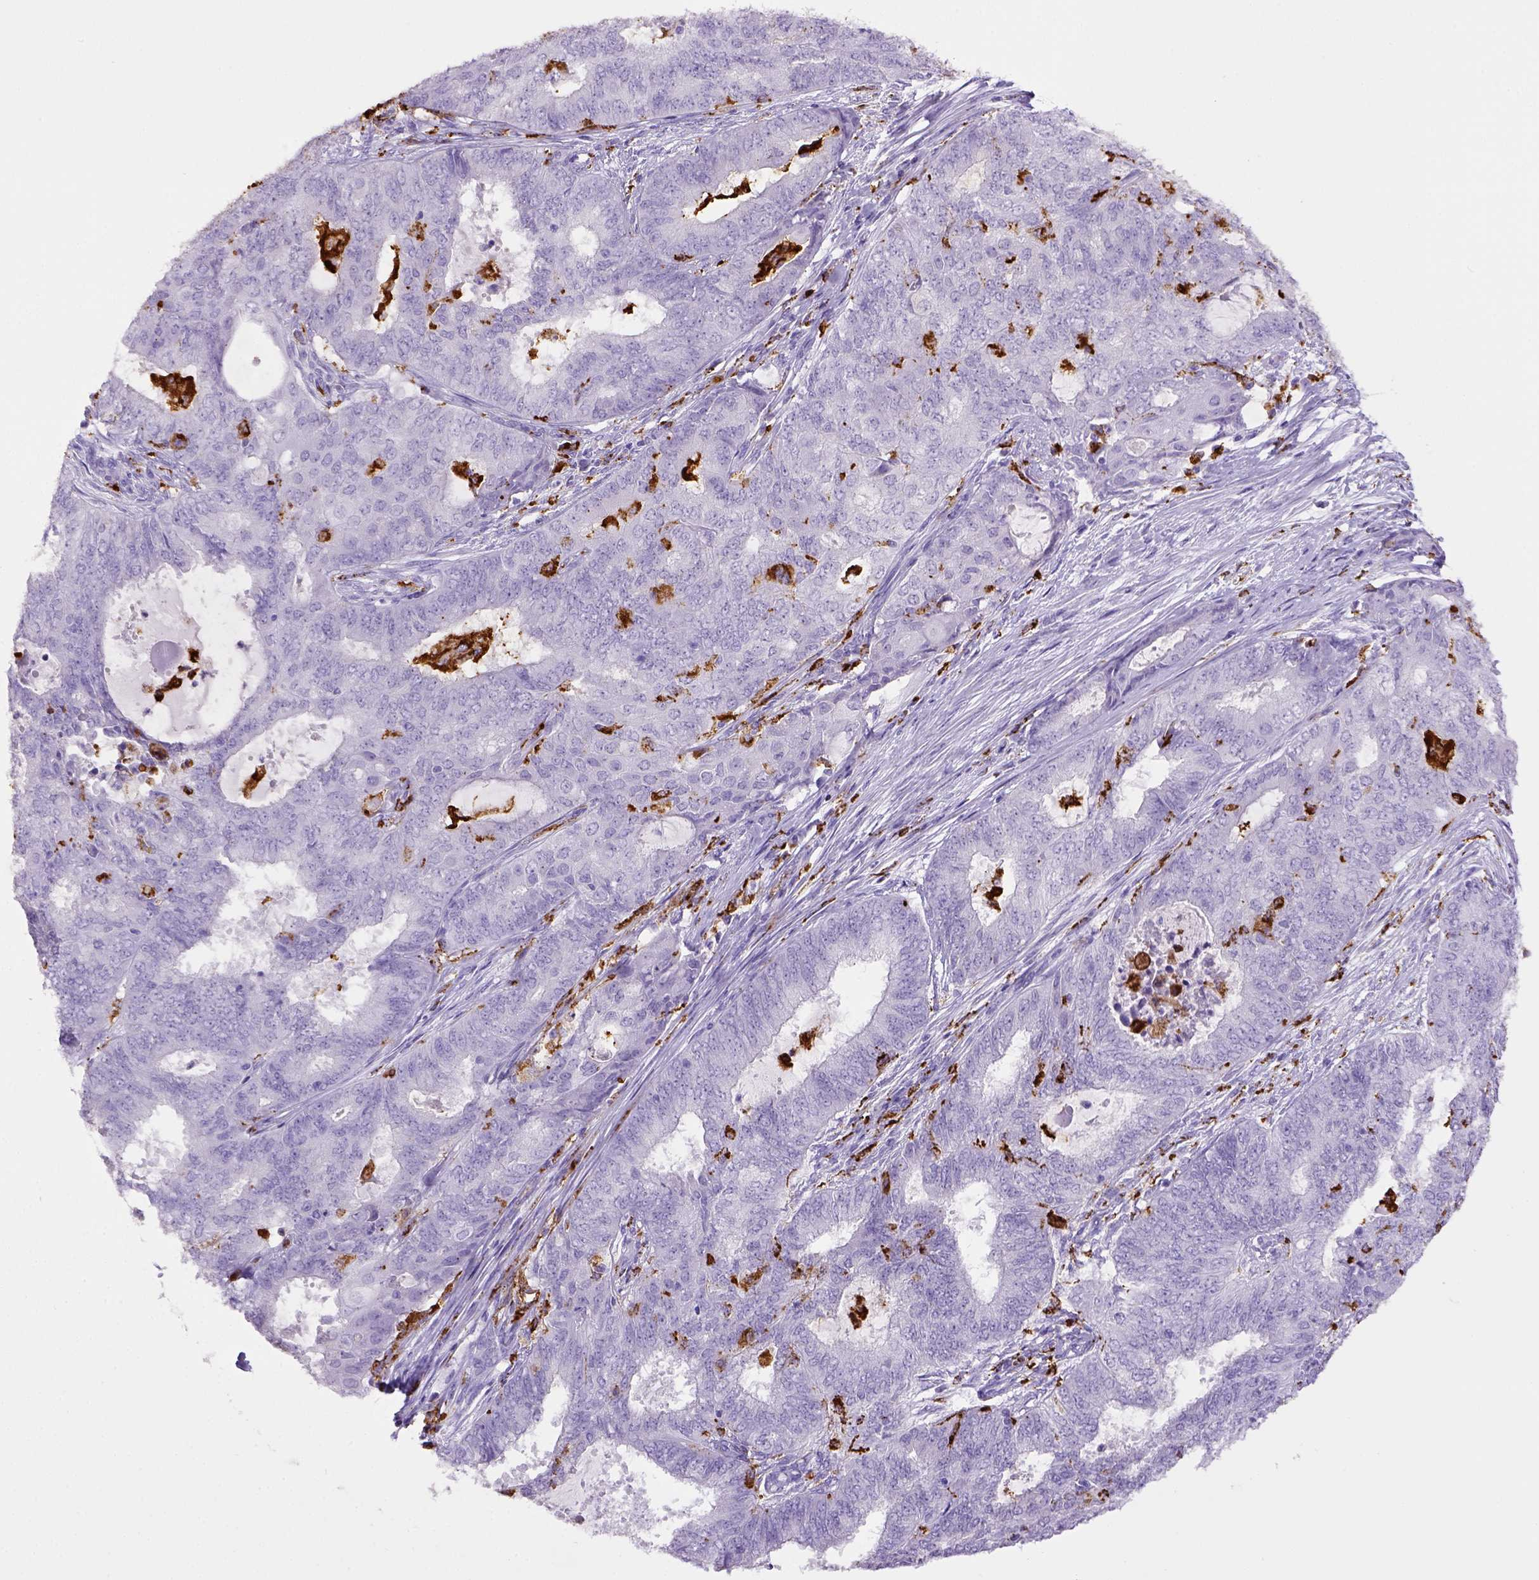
{"staining": {"intensity": "negative", "quantity": "none", "location": "none"}, "tissue": "endometrial cancer", "cell_type": "Tumor cells", "image_type": "cancer", "snomed": [{"axis": "morphology", "description": "Adenocarcinoma, NOS"}, {"axis": "topography", "description": "Endometrium"}], "caption": "The micrograph displays no significant staining in tumor cells of endometrial cancer (adenocarcinoma).", "gene": "CD68", "patient": {"sex": "female", "age": 62}}